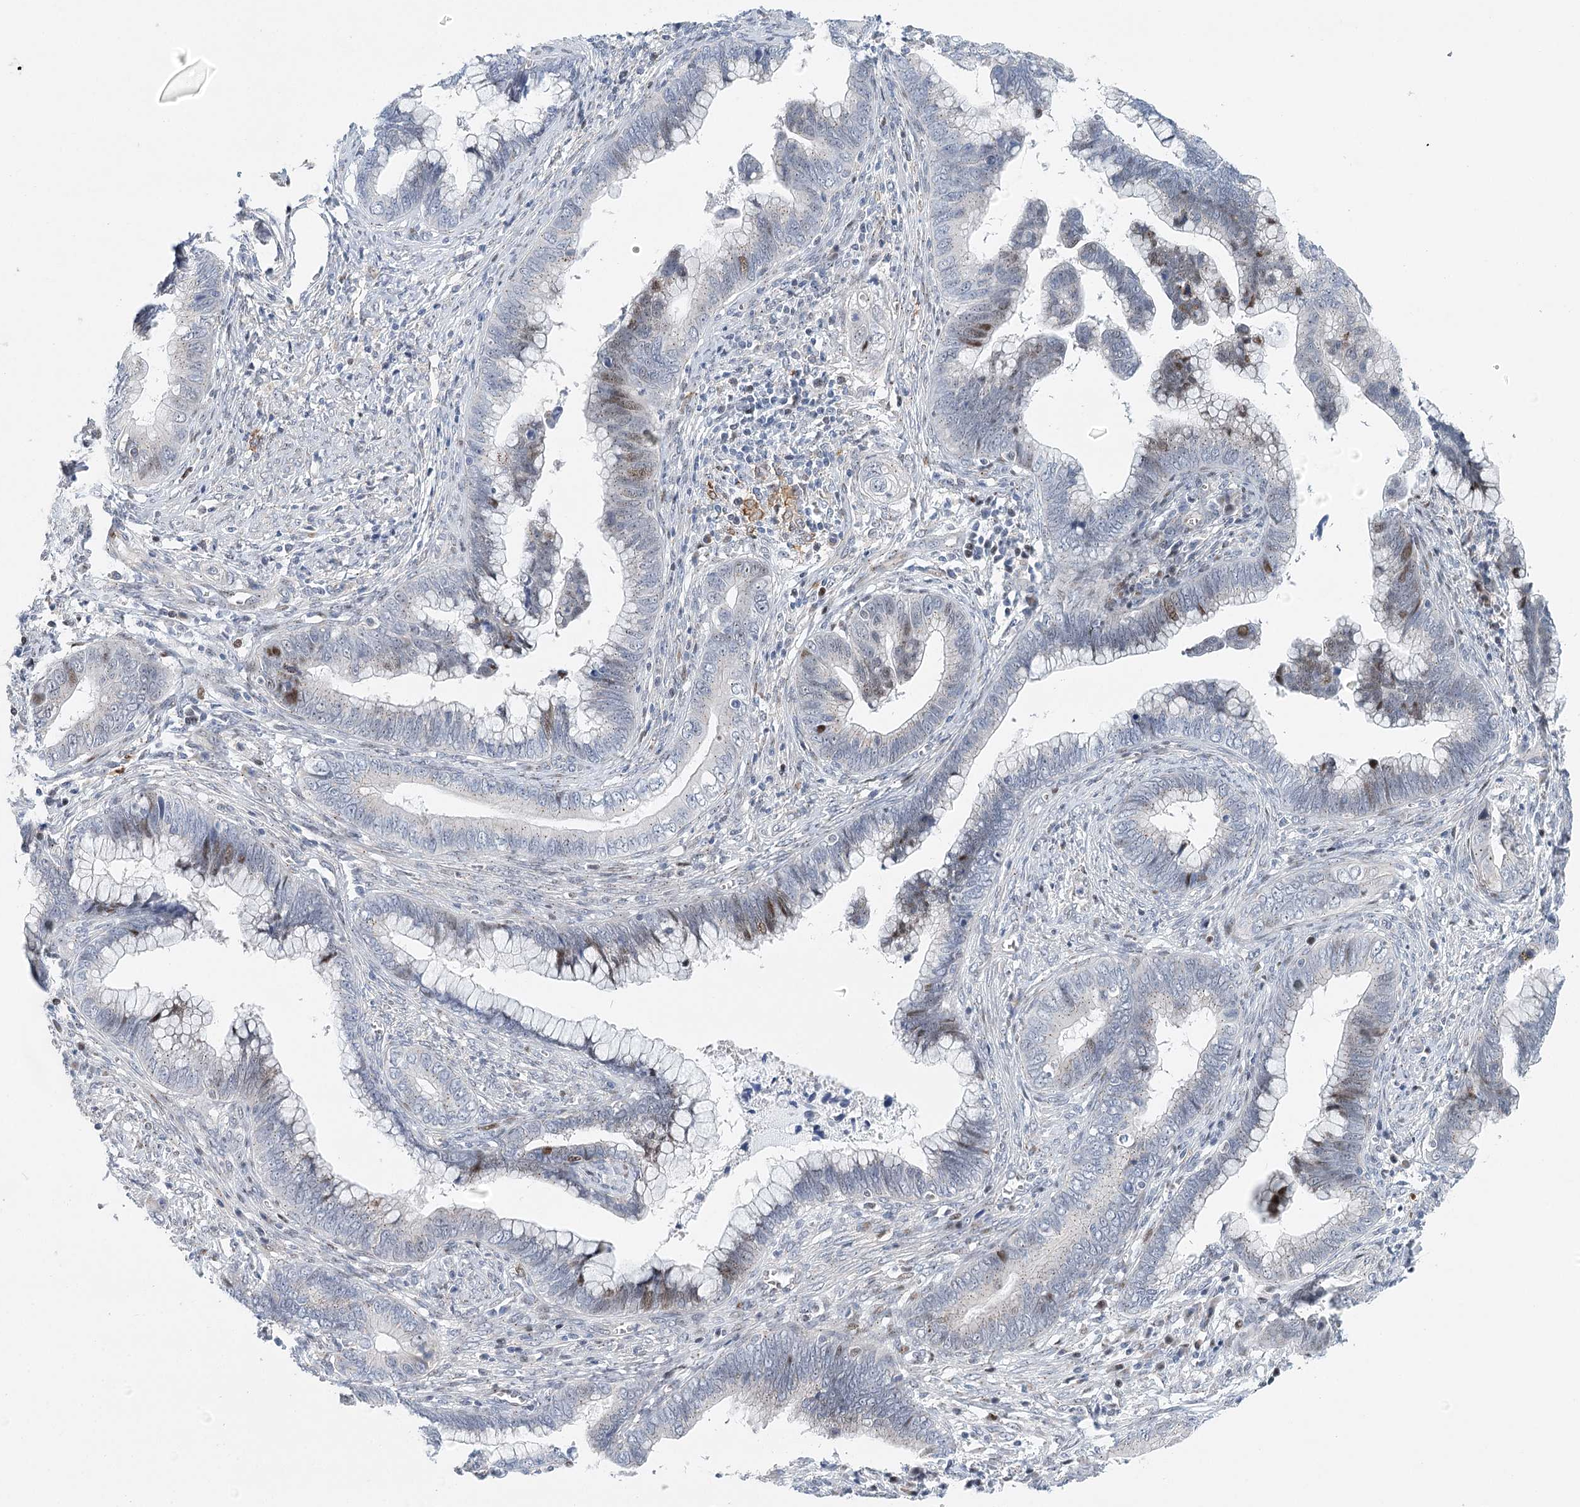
{"staining": {"intensity": "weak", "quantity": "<25%", "location": "nuclear"}, "tissue": "cervical cancer", "cell_type": "Tumor cells", "image_type": "cancer", "snomed": [{"axis": "morphology", "description": "Adenocarcinoma, NOS"}, {"axis": "topography", "description": "Cervix"}], "caption": "High power microscopy photomicrograph of an immunohistochemistry photomicrograph of cervical cancer (adenocarcinoma), revealing no significant staining in tumor cells.", "gene": "CAMTA1", "patient": {"sex": "female", "age": 44}}